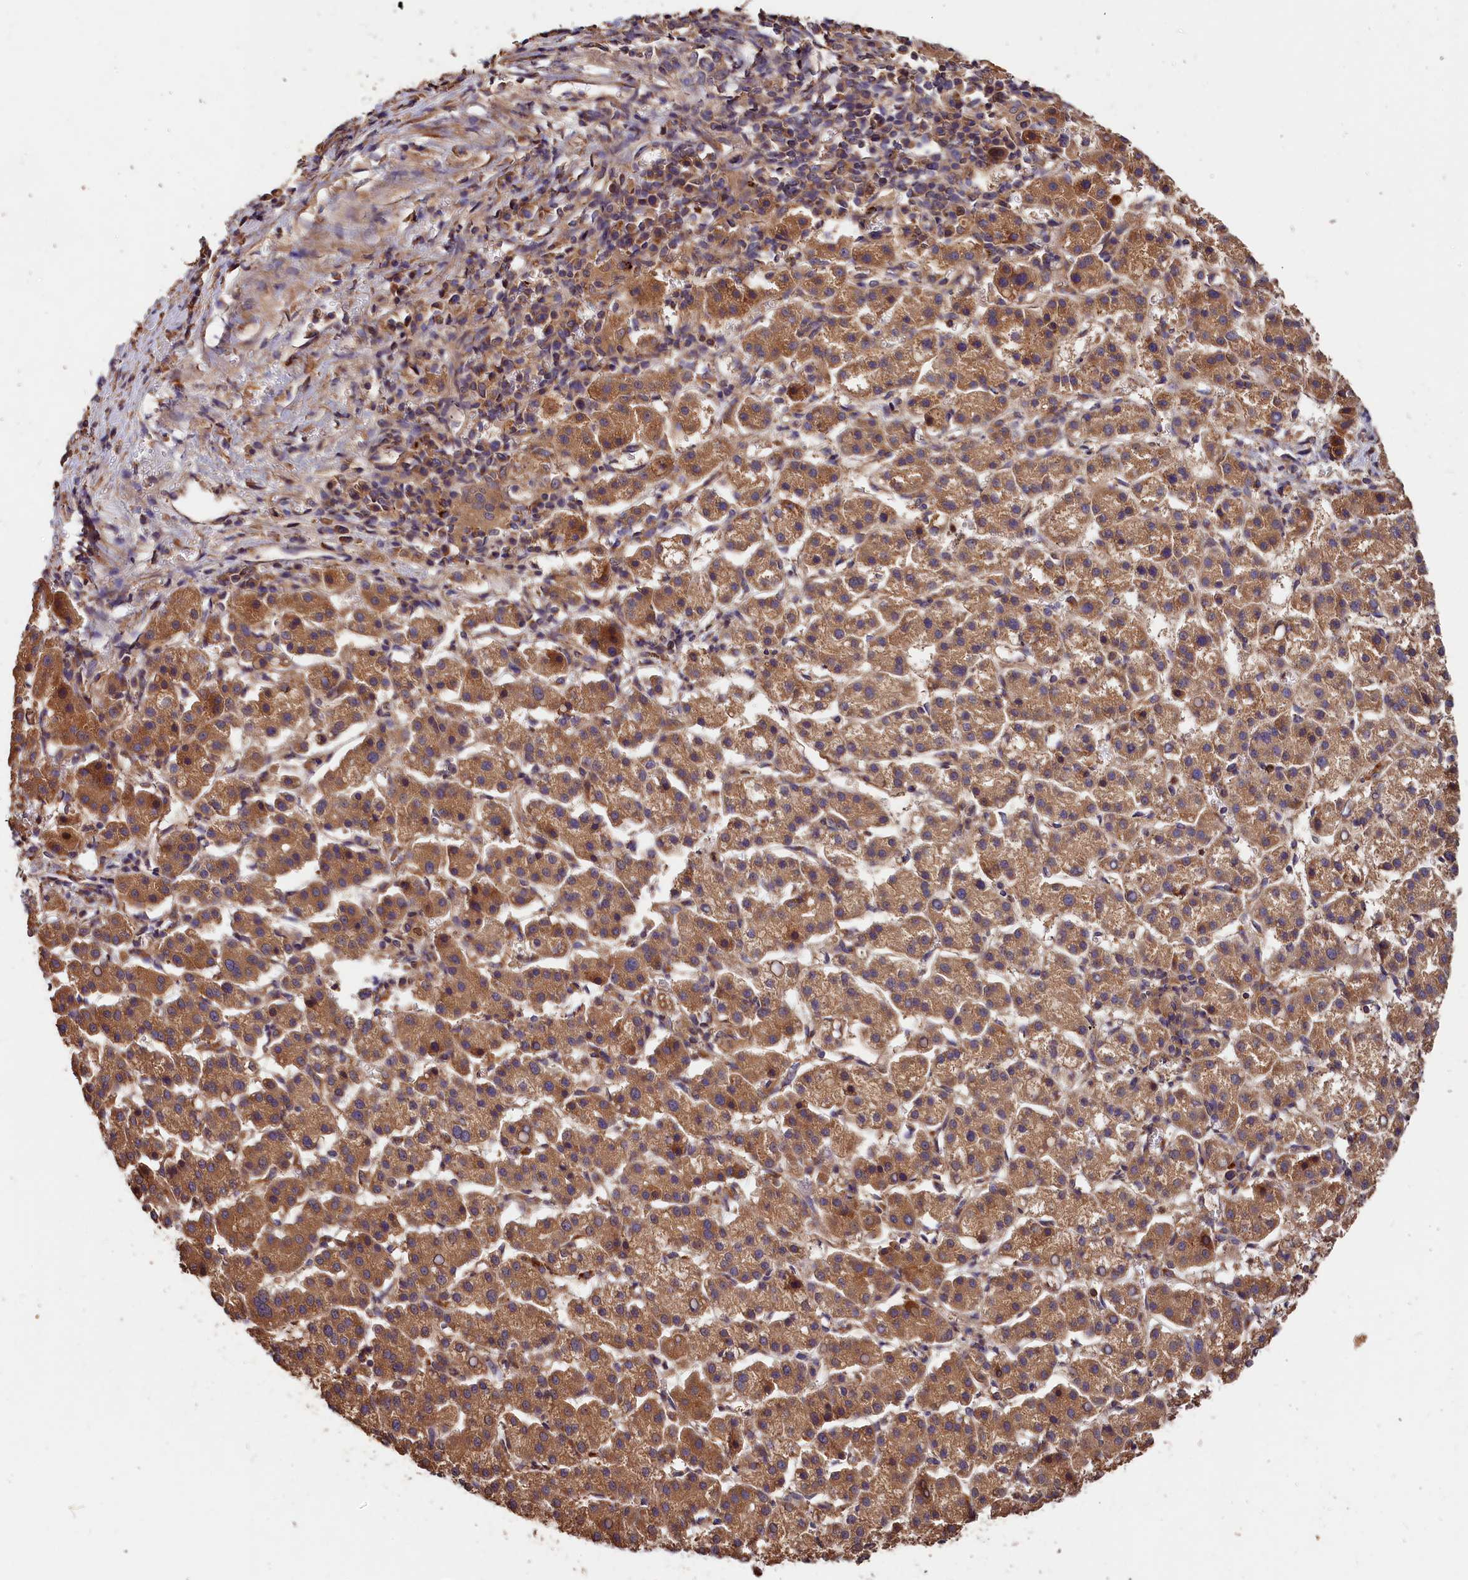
{"staining": {"intensity": "moderate", "quantity": ">75%", "location": "cytoplasmic/membranous"}, "tissue": "liver cancer", "cell_type": "Tumor cells", "image_type": "cancer", "snomed": [{"axis": "morphology", "description": "Carcinoma, Hepatocellular, NOS"}, {"axis": "topography", "description": "Liver"}], "caption": "Protein positivity by immunohistochemistry reveals moderate cytoplasmic/membranous staining in approximately >75% of tumor cells in liver cancer (hepatocellular carcinoma). (brown staining indicates protein expression, while blue staining denotes nuclei).", "gene": "HMOX2", "patient": {"sex": "female", "age": 58}}